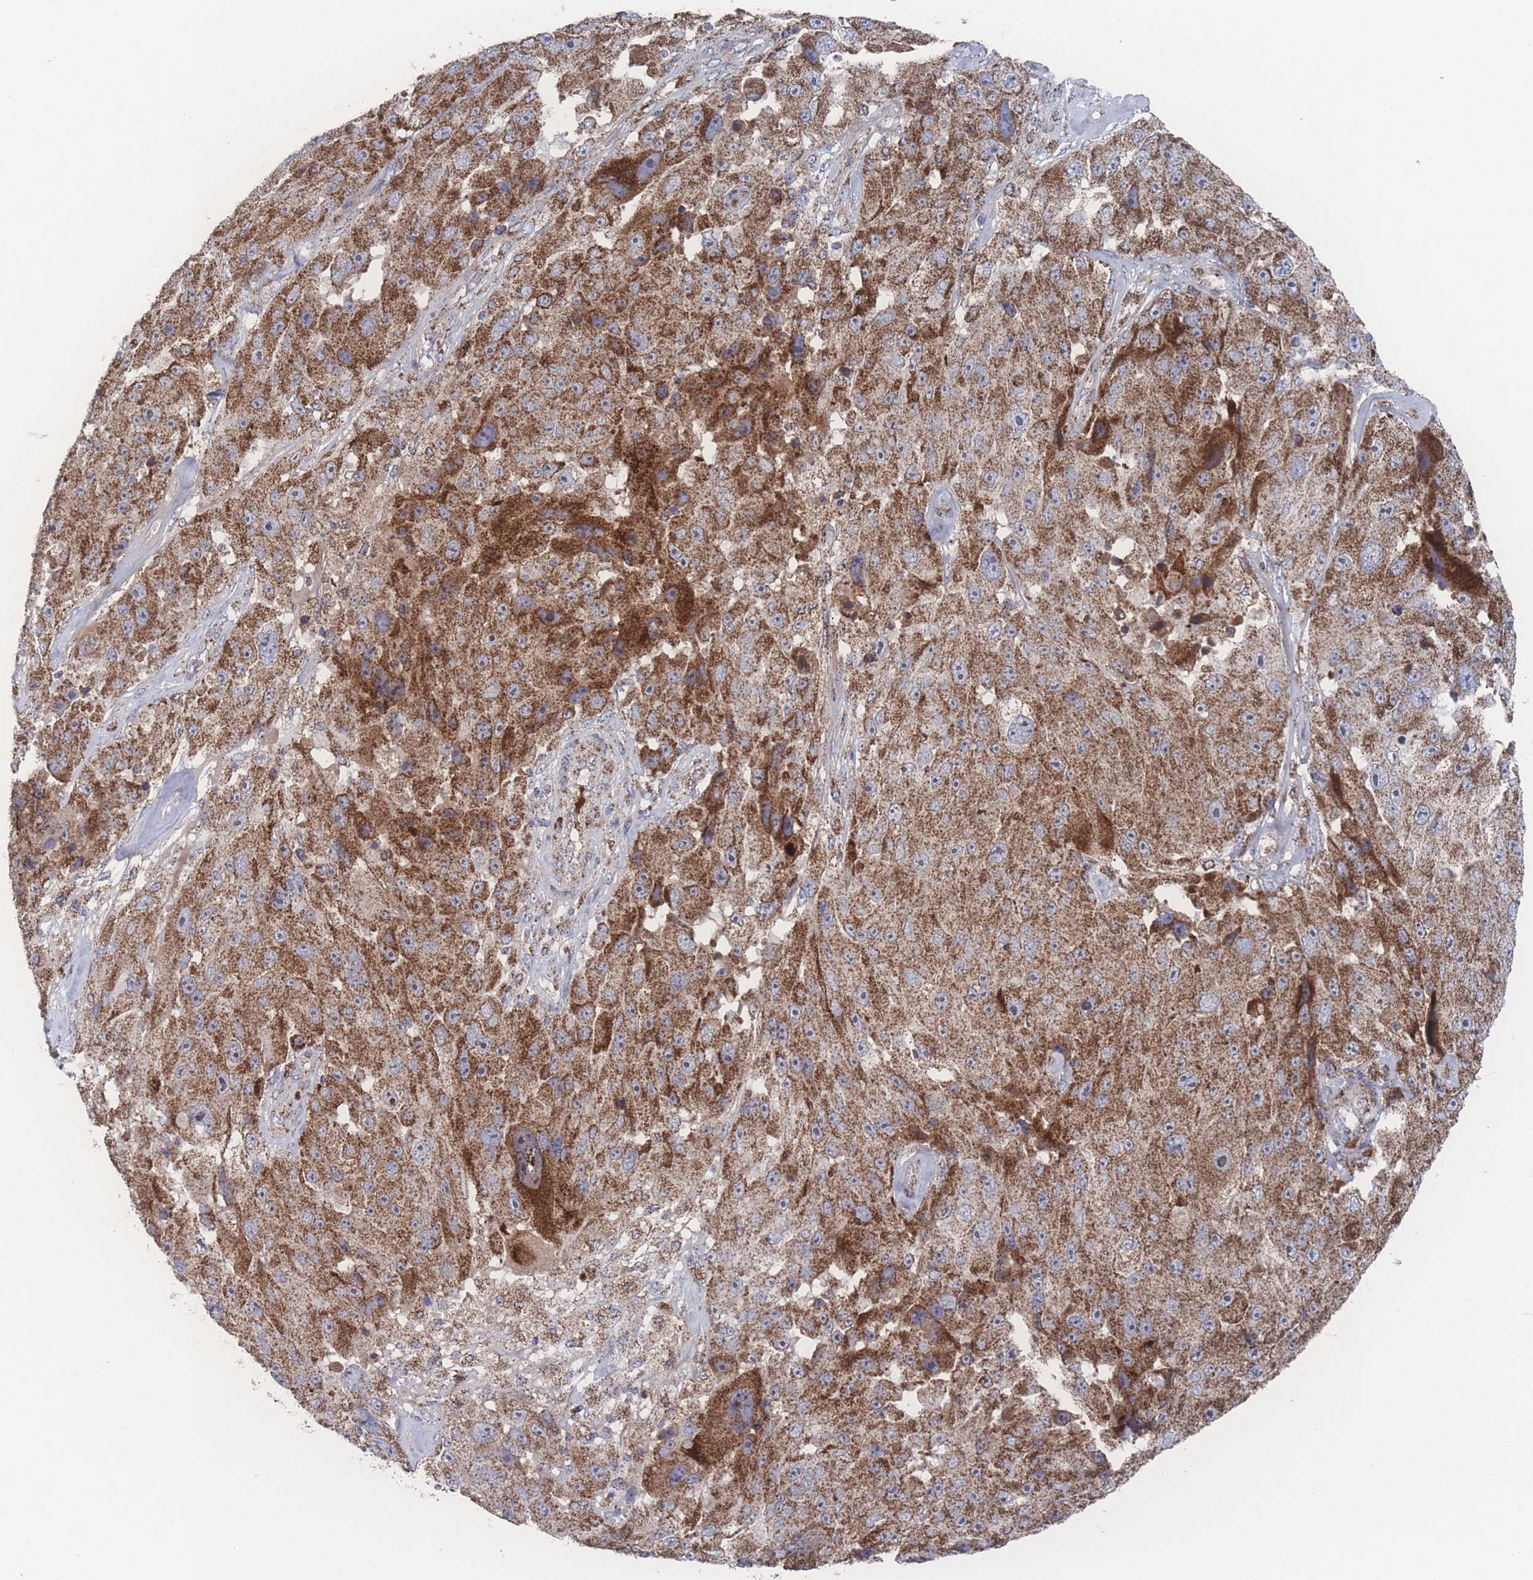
{"staining": {"intensity": "strong", "quantity": ">75%", "location": "cytoplasmic/membranous"}, "tissue": "melanoma", "cell_type": "Tumor cells", "image_type": "cancer", "snomed": [{"axis": "morphology", "description": "Malignant melanoma, Metastatic site"}, {"axis": "topography", "description": "Lymph node"}], "caption": "Tumor cells demonstrate high levels of strong cytoplasmic/membranous positivity in approximately >75% of cells in human melanoma.", "gene": "PEX14", "patient": {"sex": "male", "age": 62}}